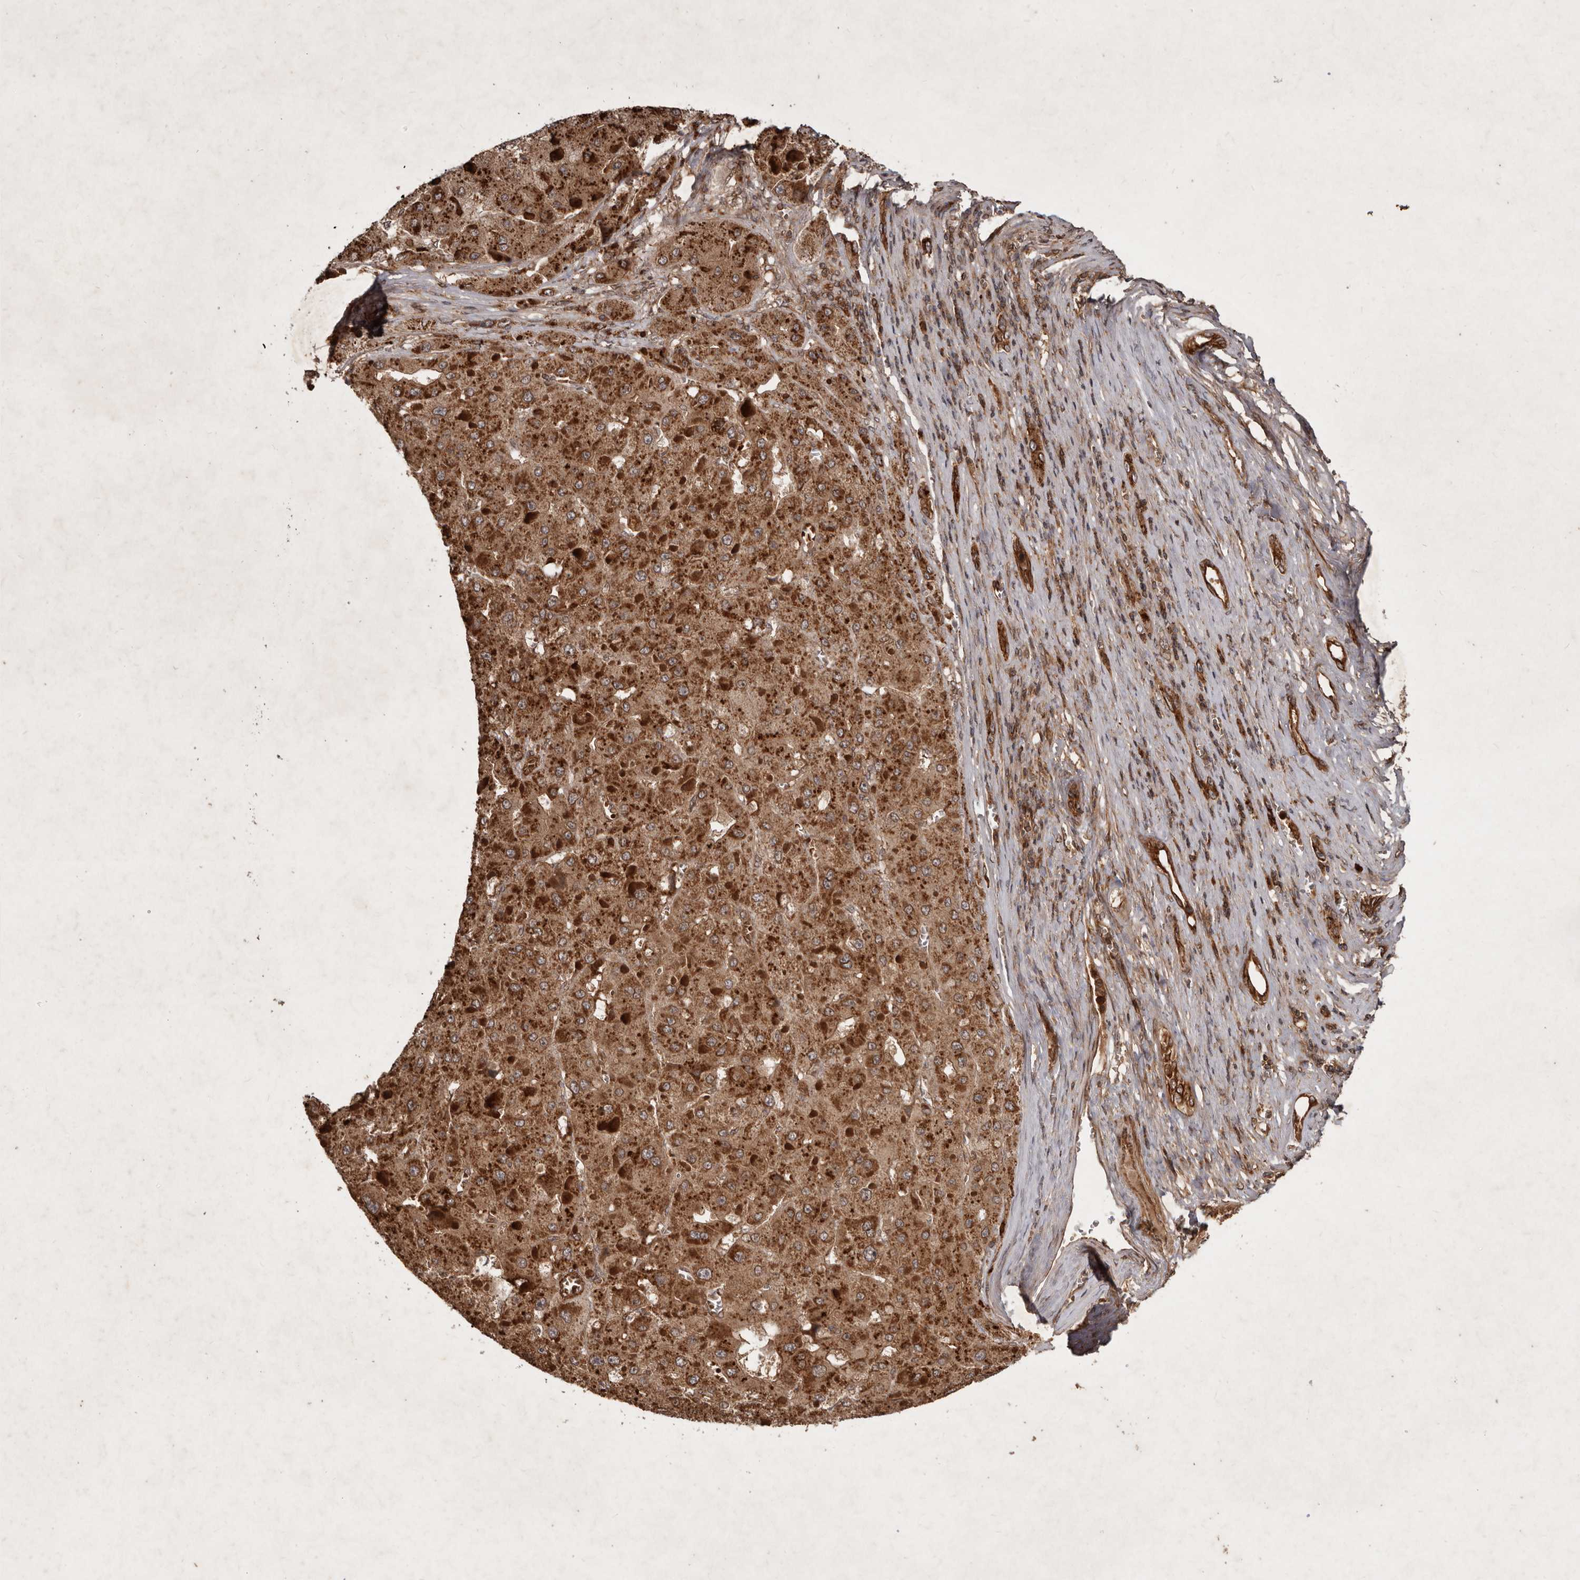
{"staining": {"intensity": "strong", "quantity": ">75%", "location": "cytoplasmic/membranous"}, "tissue": "liver cancer", "cell_type": "Tumor cells", "image_type": "cancer", "snomed": [{"axis": "morphology", "description": "Carcinoma, Hepatocellular, NOS"}, {"axis": "topography", "description": "Liver"}], "caption": "Human liver hepatocellular carcinoma stained for a protein (brown) displays strong cytoplasmic/membranous positive expression in about >75% of tumor cells.", "gene": "STK36", "patient": {"sex": "female", "age": 73}}